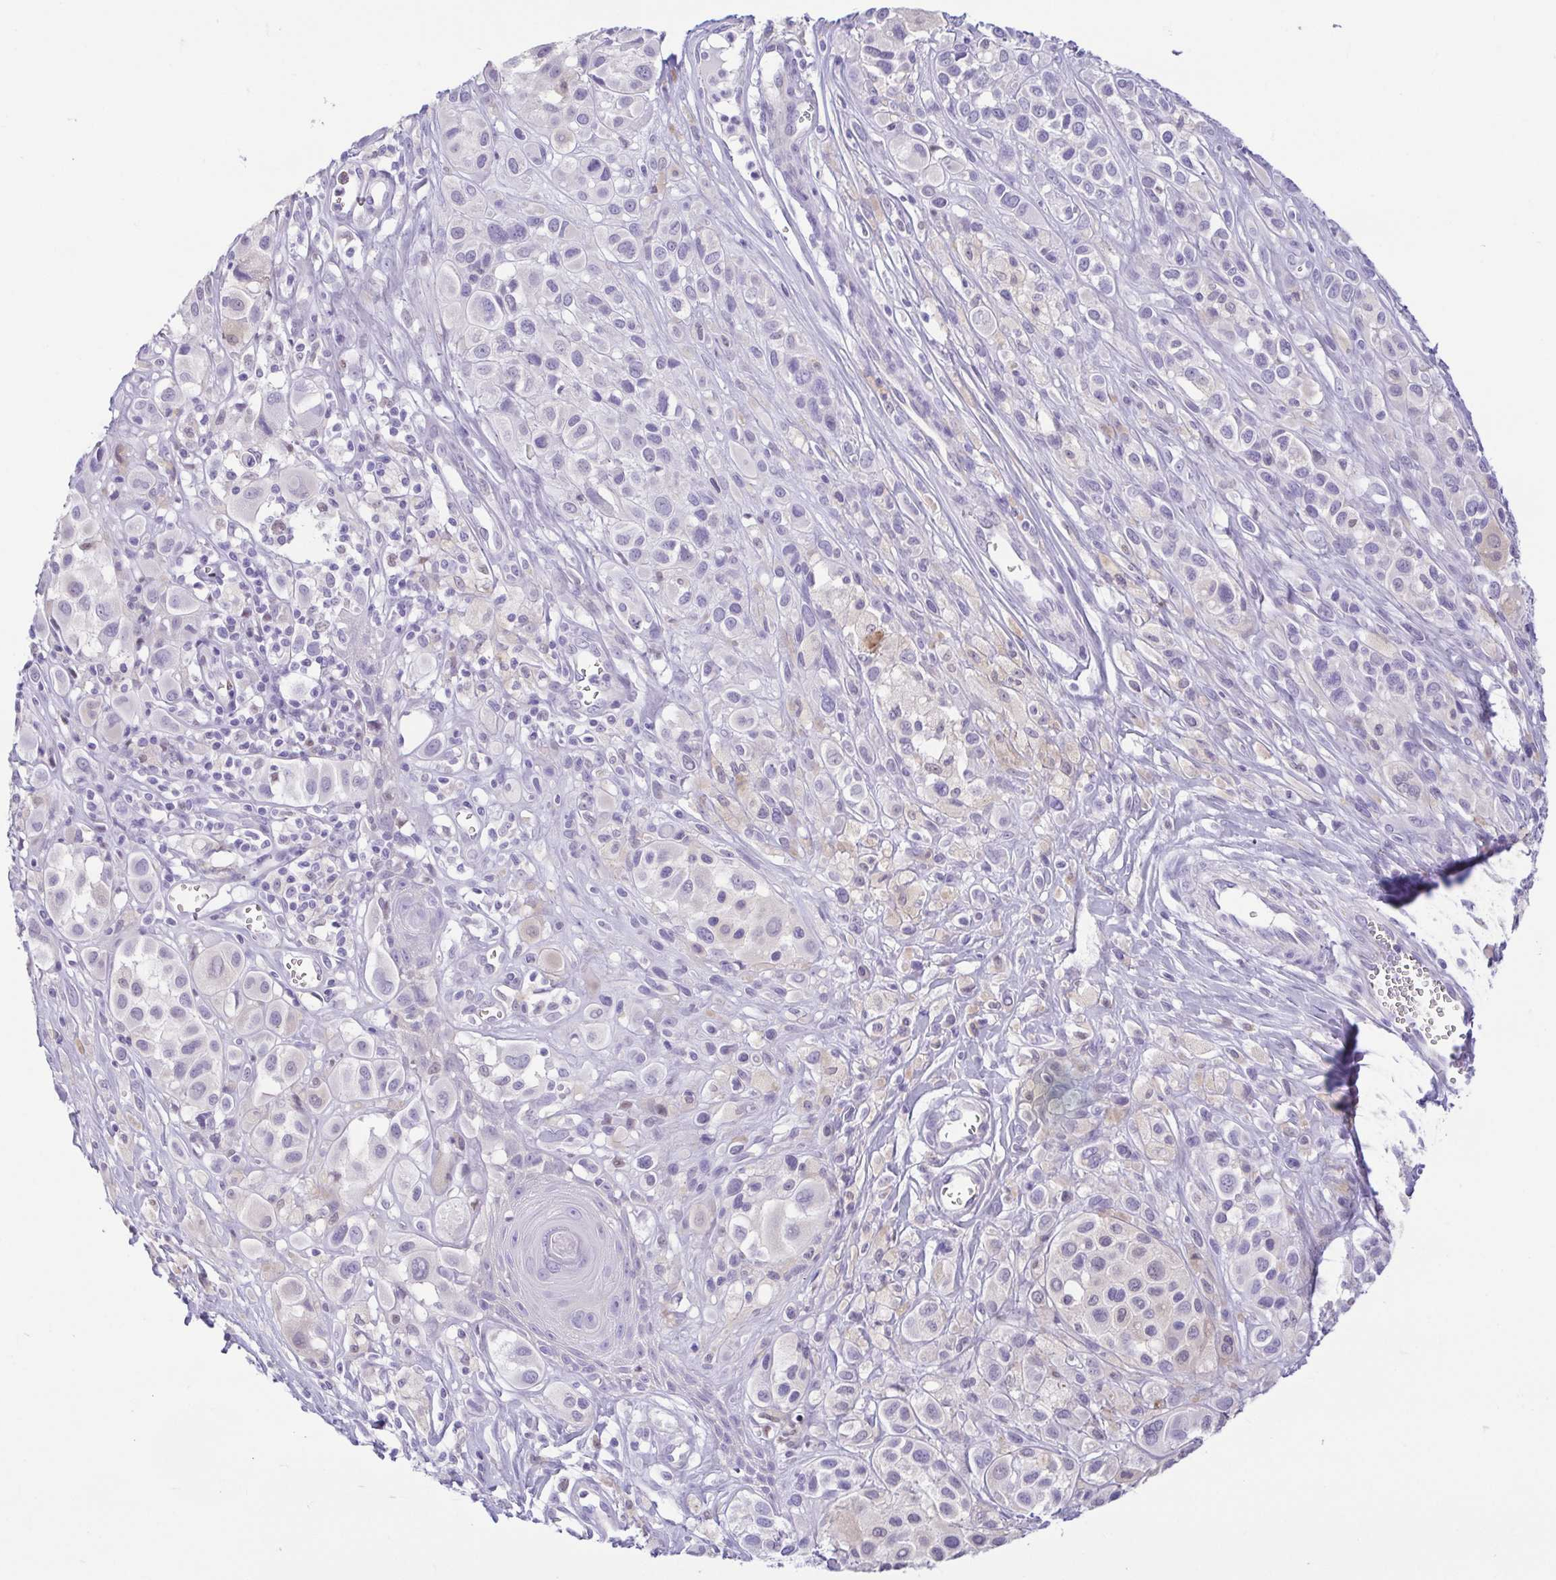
{"staining": {"intensity": "negative", "quantity": "none", "location": "none"}, "tissue": "melanoma", "cell_type": "Tumor cells", "image_type": "cancer", "snomed": [{"axis": "morphology", "description": "Malignant melanoma, NOS"}, {"axis": "topography", "description": "Skin"}], "caption": "Immunohistochemistry (IHC) photomicrograph of melanoma stained for a protein (brown), which displays no staining in tumor cells. (DAB (3,3'-diaminobenzidine) immunohistochemistry (IHC) visualized using brightfield microscopy, high magnification).", "gene": "EPB42", "patient": {"sex": "male", "age": 77}}